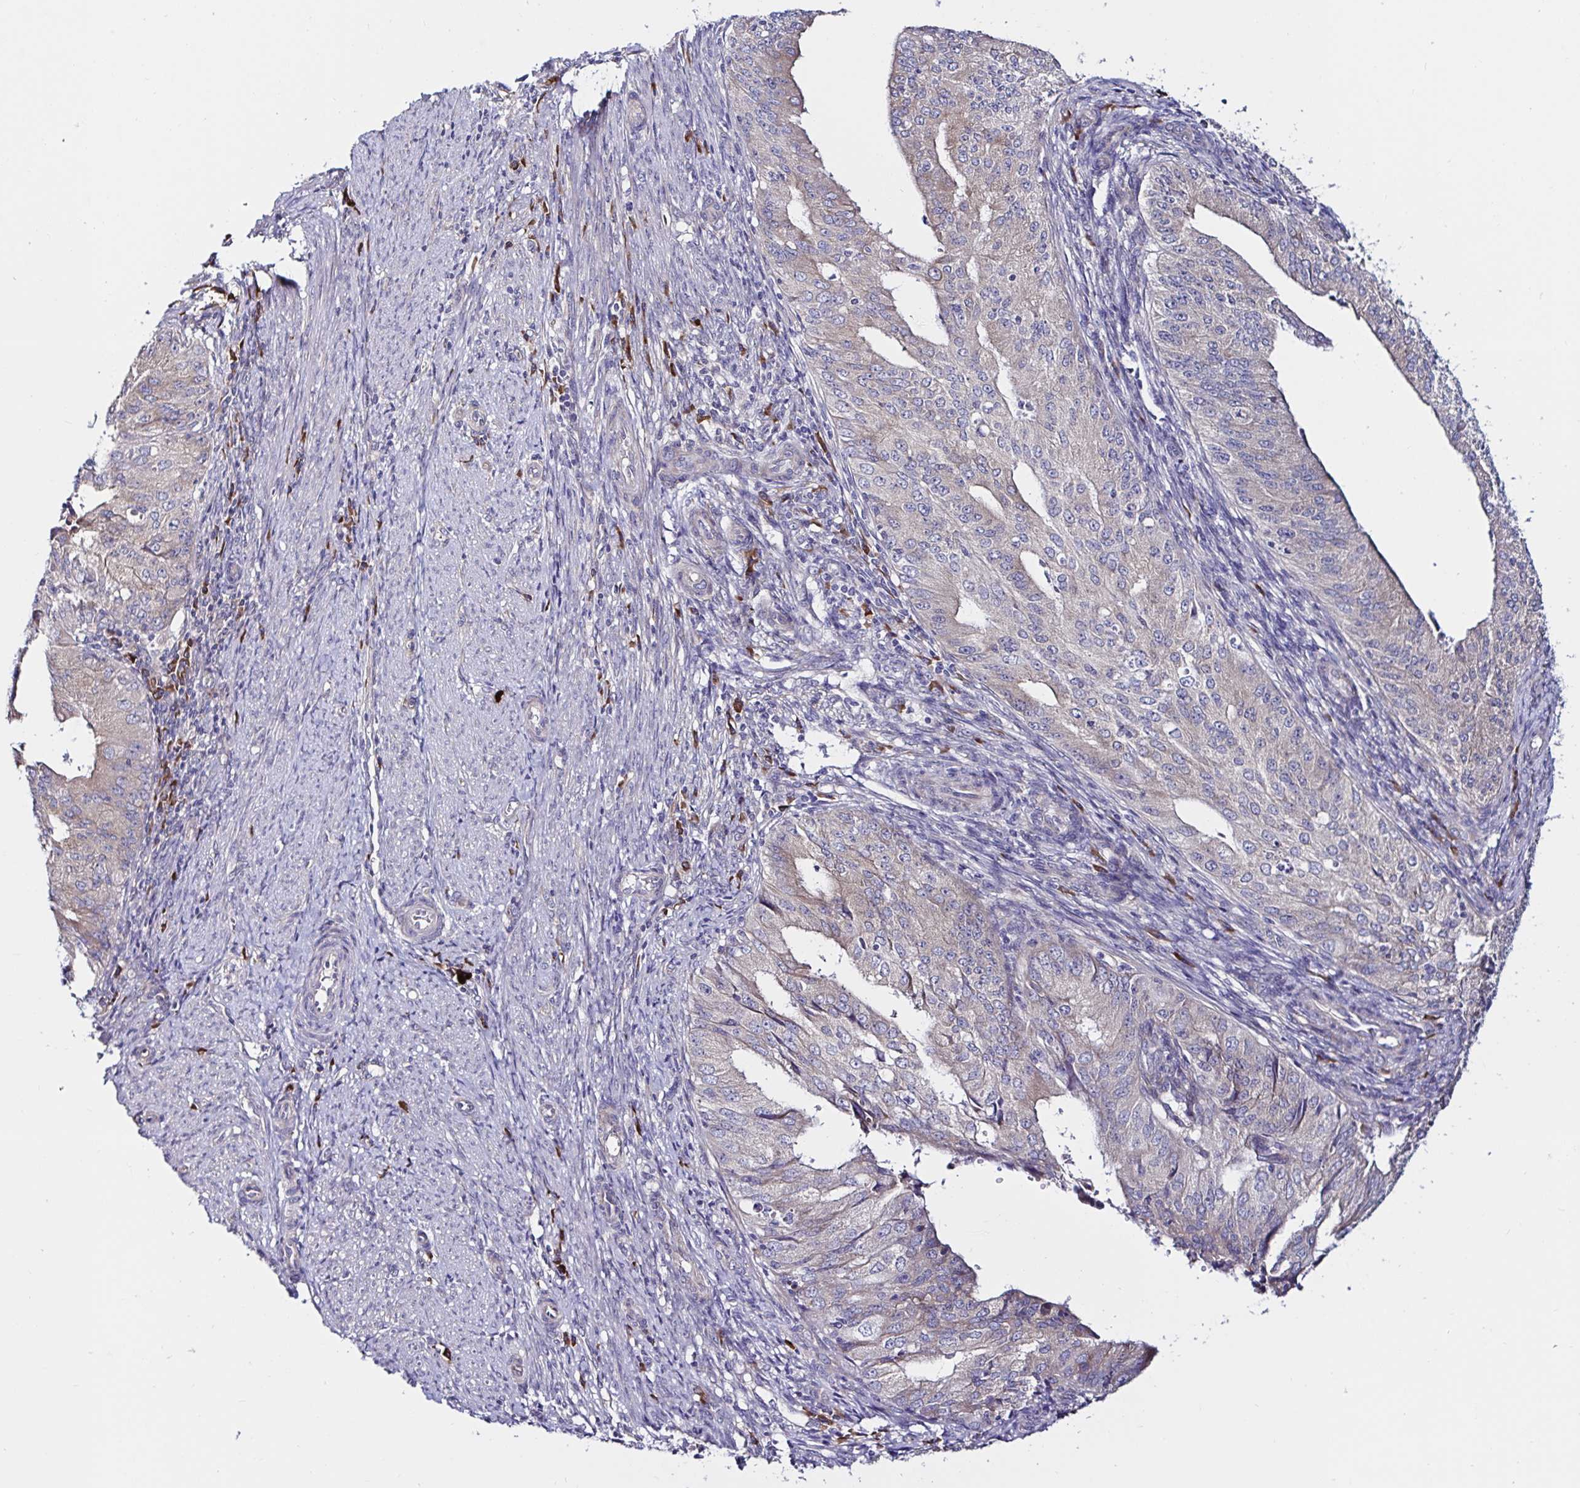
{"staining": {"intensity": "weak", "quantity": ">75%", "location": "cytoplasmic/membranous"}, "tissue": "endometrial cancer", "cell_type": "Tumor cells", "image_type": "cancer", "snomed": [{"axis": "morphology", "description": "Adenocarcinoma, NOS"}, {"axis": "topography", "description": "Endometrium"}], "caption": "Brown immunohistochemical staining in human adenocarcinoma (endometrial) reveals weak cytoplasmic/membranous expression in about >75% of tumor cells. The staining was performed using DAB (3,3'-diaminobenzidine), with brown indicating positive protein expression. Nuclei are stained blue with hematoxylin.", "gene": "VSIG2", "patient": {"sex": "female", "age": 50}}